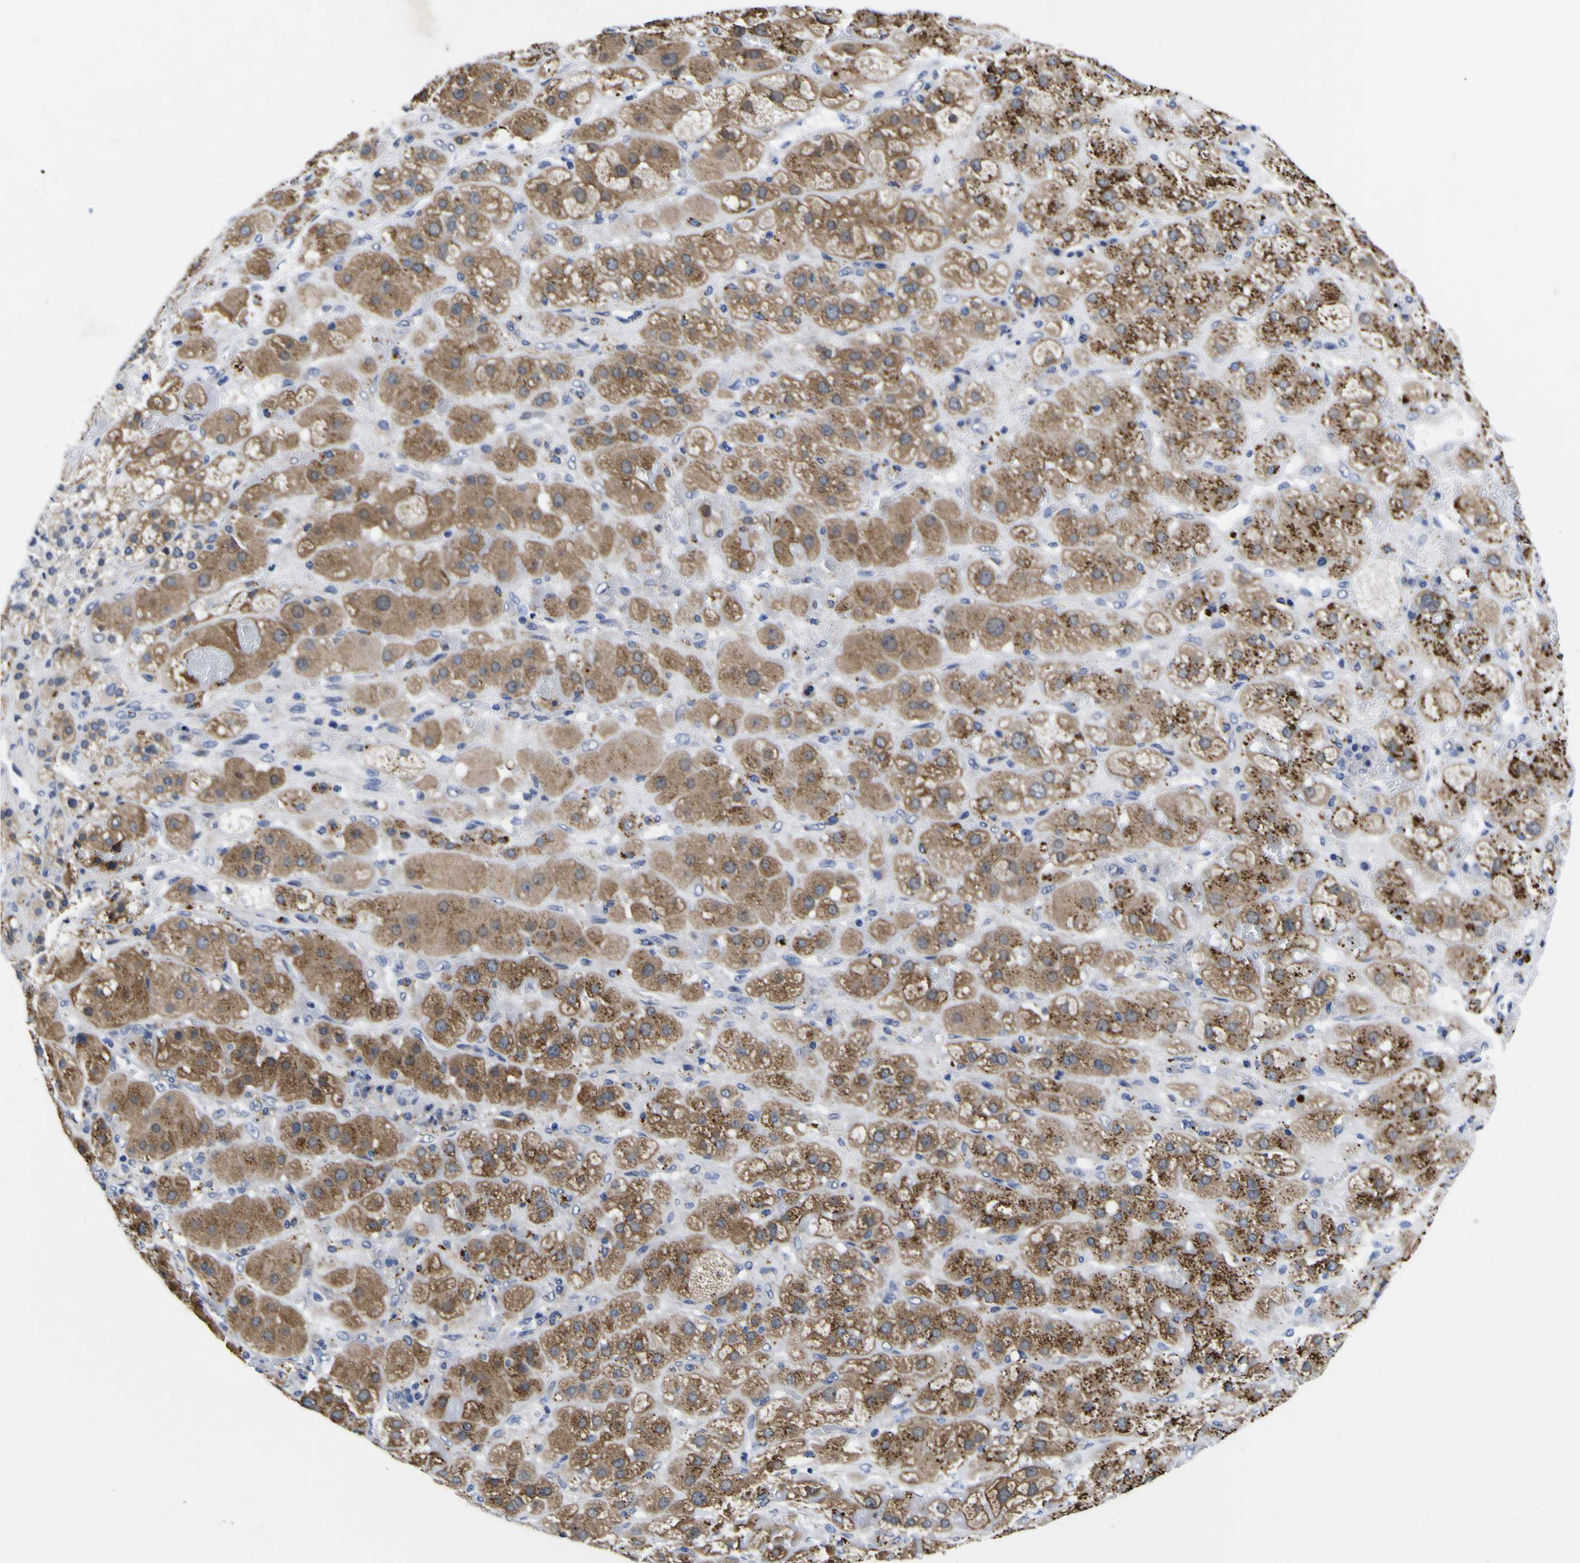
{"staining": {"intensity": "moderate", "quantity": "25%-75%", "location": "cytoplasmic/membranous"}, "tissue": "adrenal gland", "cell_type": "Glandular cells", "image_type": "normal", "snomed": [{"axis": "morphology", "description": "Normal tissue, NOS"}, {"axis": "topography", "description": "Adrenal gland"}], "caption": "Adrenal gland stained with DAB (3,3'-diaminobenzidine) immunohistochemistry demonstrates medium levels of moderate cytoplasmic/membranous expression in about 25%-75% of glandular cells.", "gene": "IGFLR1", "patient": {"sex": "female", "age": 47}}